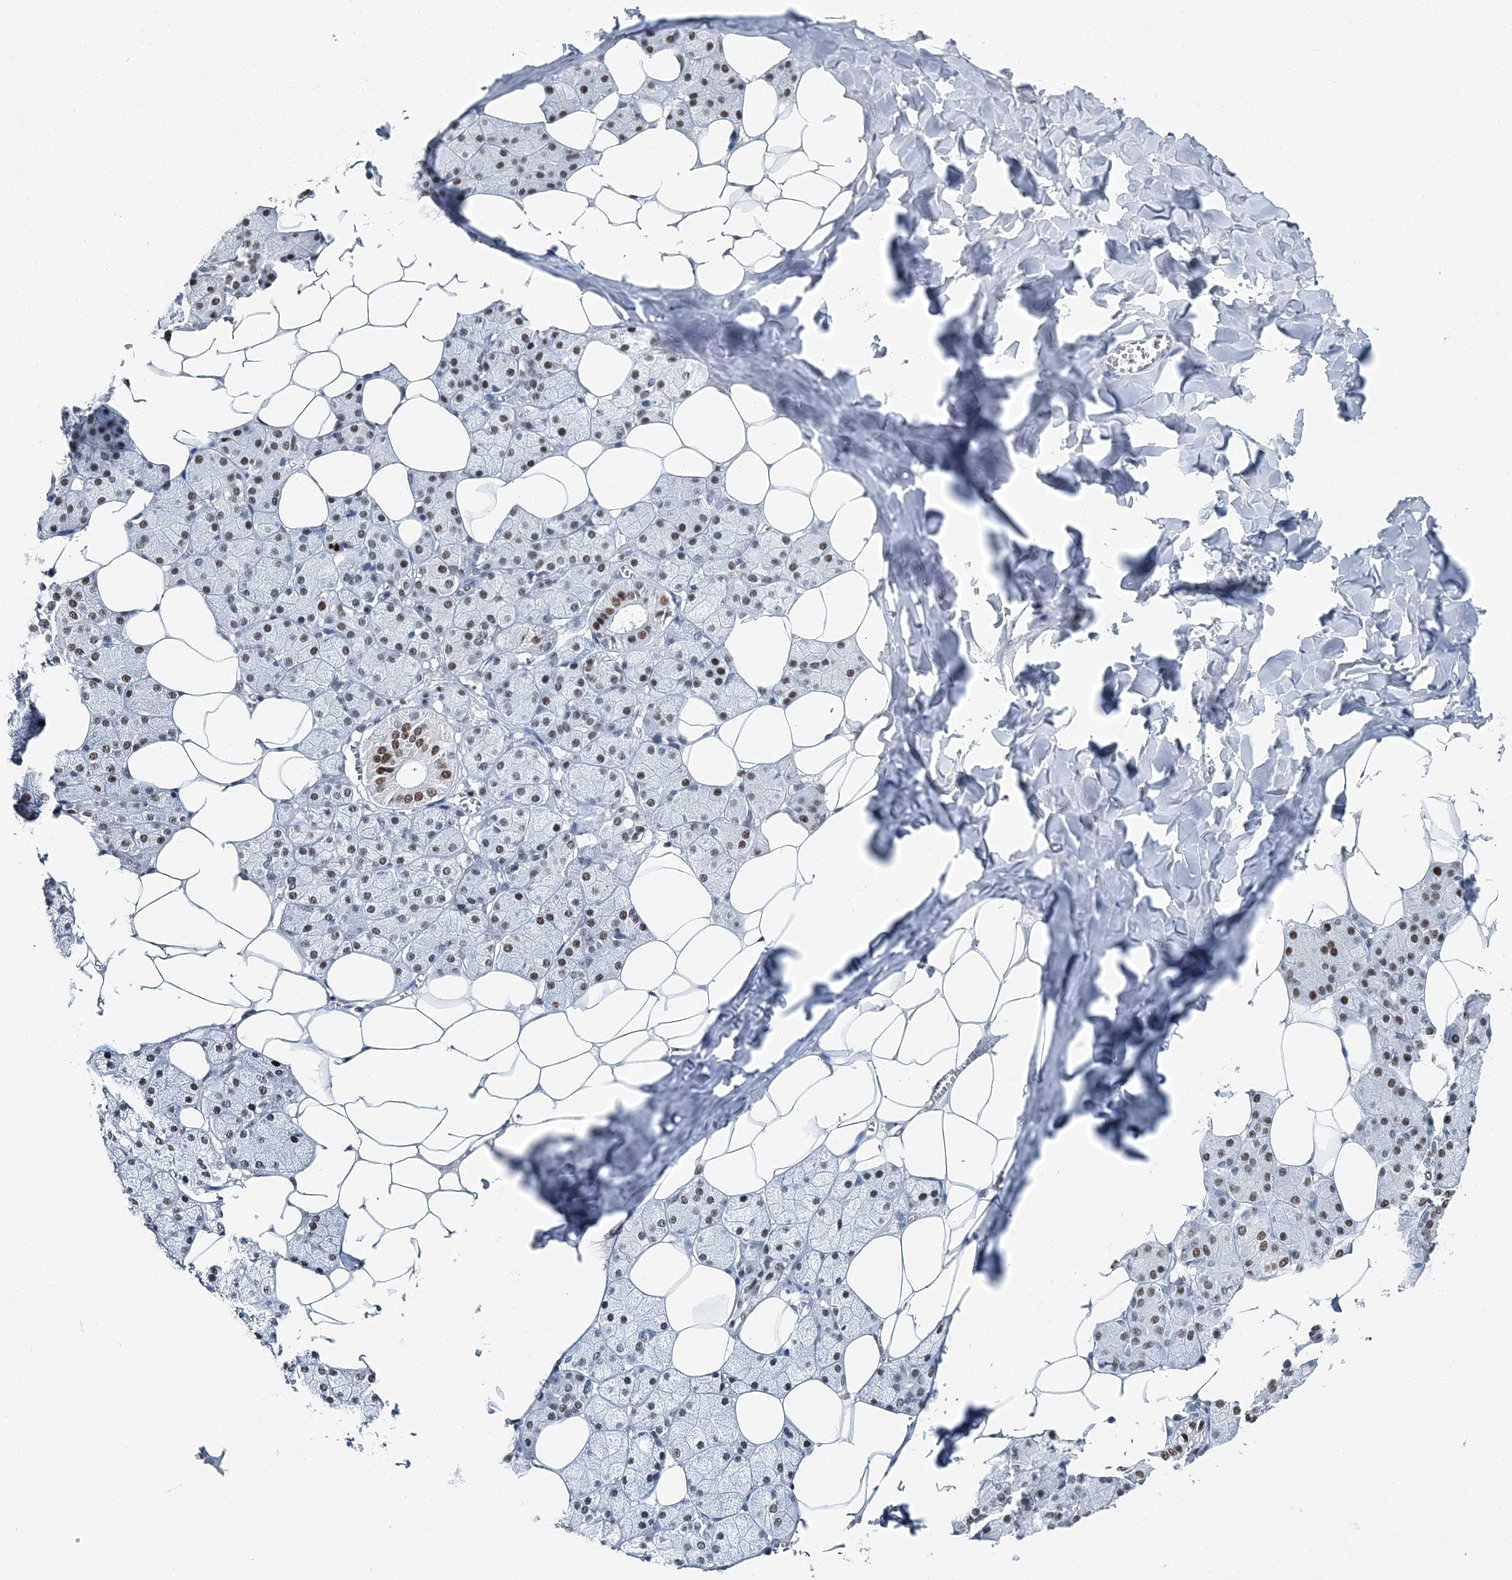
{"staining": {"intensity": "moderate", "quantity": "25%-75%", "location": "nuclear"}, "tissue": "salivary gland", "cell_type": "Glandular cells", "image_type": "normal", "snomed": [{"axis": "morphology", "description": "Normal tissue, NOS"}, {"axis": "topography", "description": "Salivary gland"}], "caption": "A photomicrograph of salivary gland stained for a protein shows moderate nuclear brown staining in glandular cells. (DAB (3,3'-diaminobenzidine) IHC with brightfield microscopy, high magnification).", "gene": "HAT1", "patient": {"sex": "female", "age": 33}}